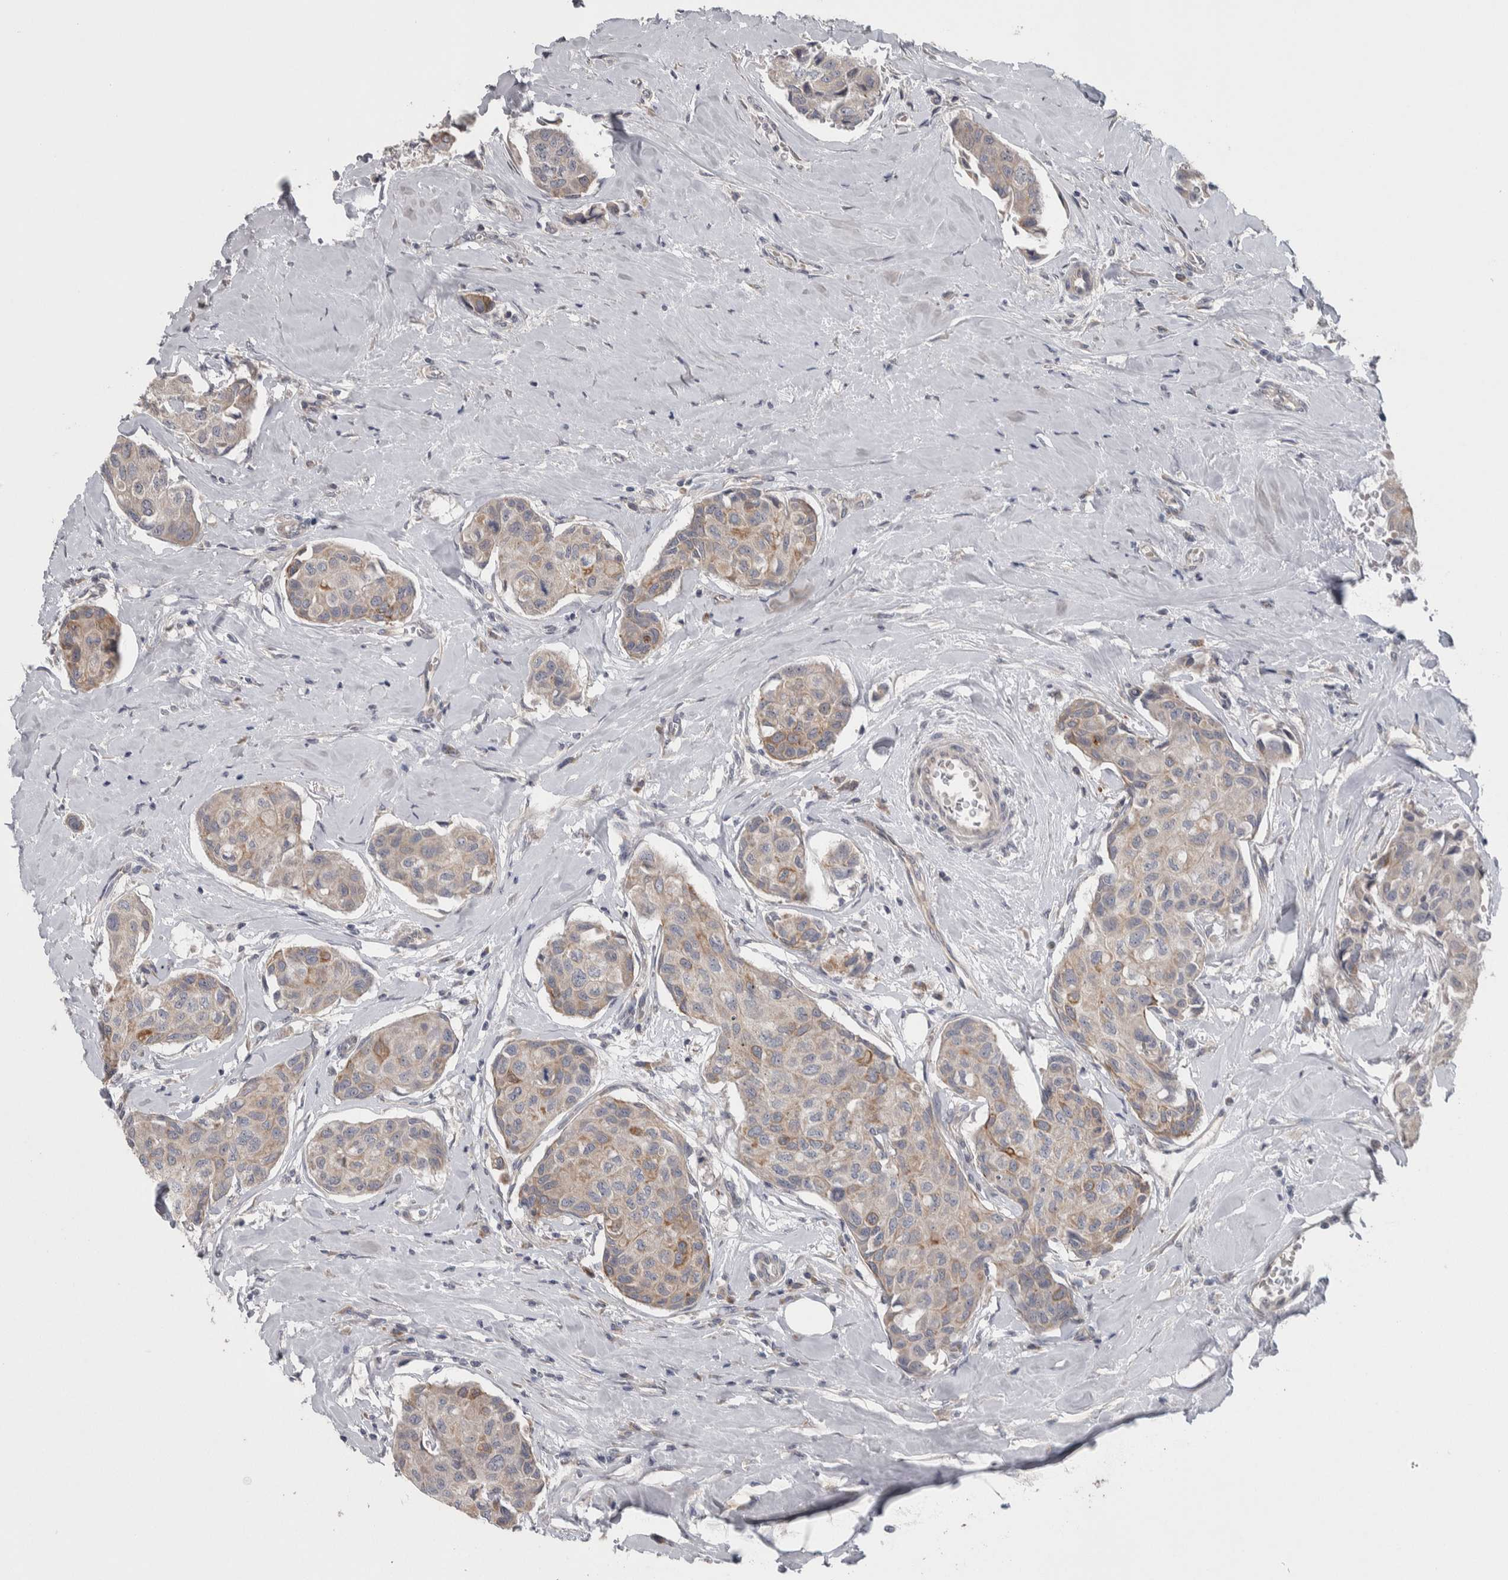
{"staining": {"intensity": "weak", "quantity": "<25%", "location": "cytoplasmic/membranous"}, "tissue": "breast cancer", "cell_type": "Tumor cells", "image_type": "cancer", "snomed": [{"axis": "morphology", "description": "Duct carcinoma"}, {"axis": "topography", "description": "Breast"}], "caption": "IHC histopathology image of breast cancer (invasive ductal carcinoma) stained for a protein (brown), which demonstrates no positivity in tumor cells.", "gene": "SRP68", "patient": {"sex": "female", "age": 80}}